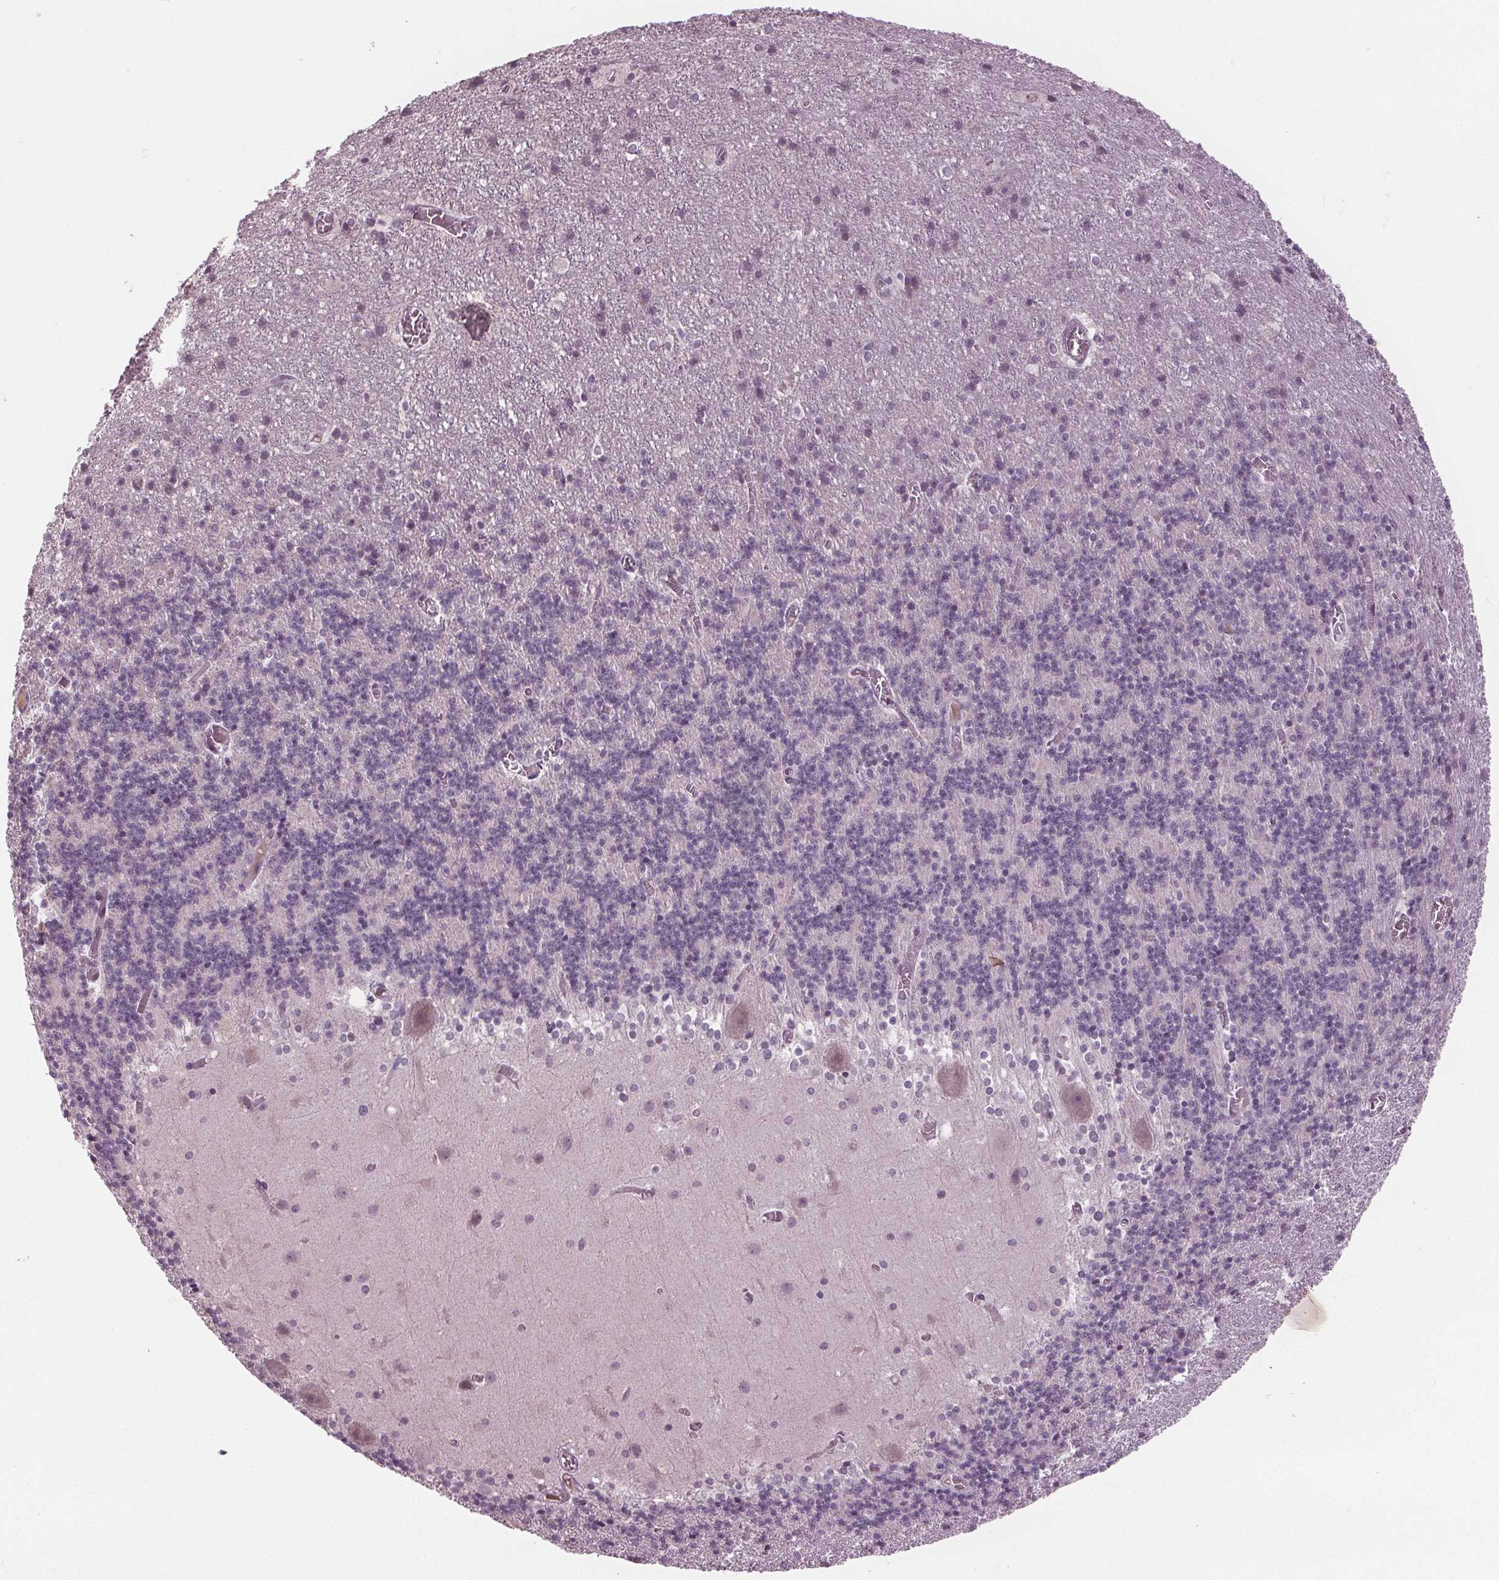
{"staining": {"intensity": "negative", "quantity": "none", "location": "none"}, "tissue": "cerebellum", "cell_type": "Cells in granular layer", "image_type": "normal", "snomed": [{"axis": "morphology", "description": "Normal tissue, NOS"}, {"axis": "topography", "description": "Cerebellum"}], "caption": "Immunohistochemistry of normal human cerebellum displays no expression in cells in granular layer. (DAB IHC visualized using brightfield microscopy, high magnification).", "gene": "CXCL16", "patient": {"sex": "male", "age": 70}}